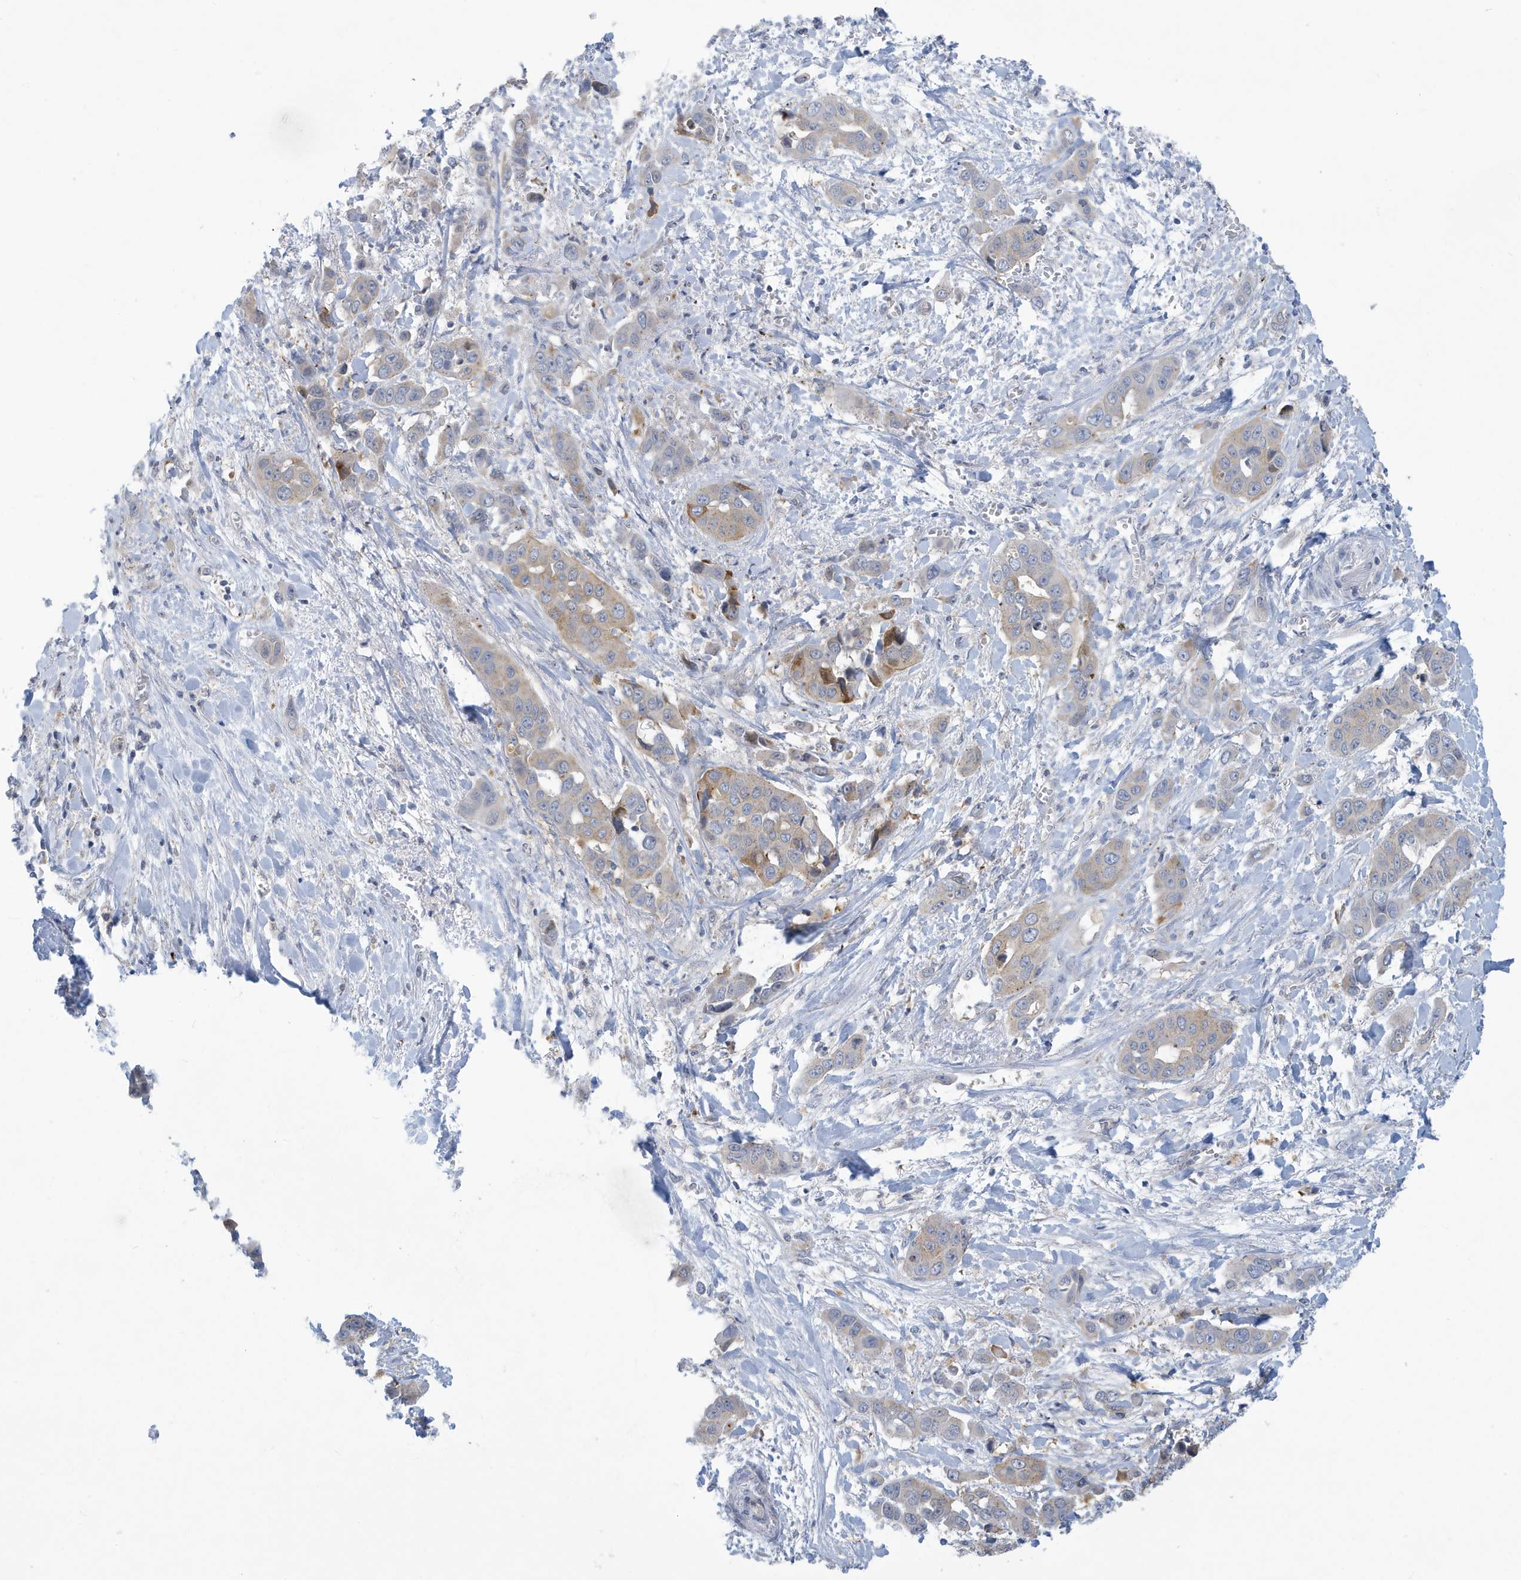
{"staining": {"intensity": "moderate", "quantity": "<25%", "location": "cytoplasmic/membranous"}, "tissue": "liver cancer", "cell_type": "Tumor cells", "image_type": "cancer", "snomed": [{"axis": "morphology", "description": "Cholangiocarcinoma"}, {"axis": "topography", "description": "Liver"}], "caption": "Liver cholangiocarcinoma stained with a brown dye demonstrates moderate cytoplasmic/membranous positive staining in approximately <25% of tumor cells.", "gene": "VTA1", "patient": {"sex": "female", "age": 52}}